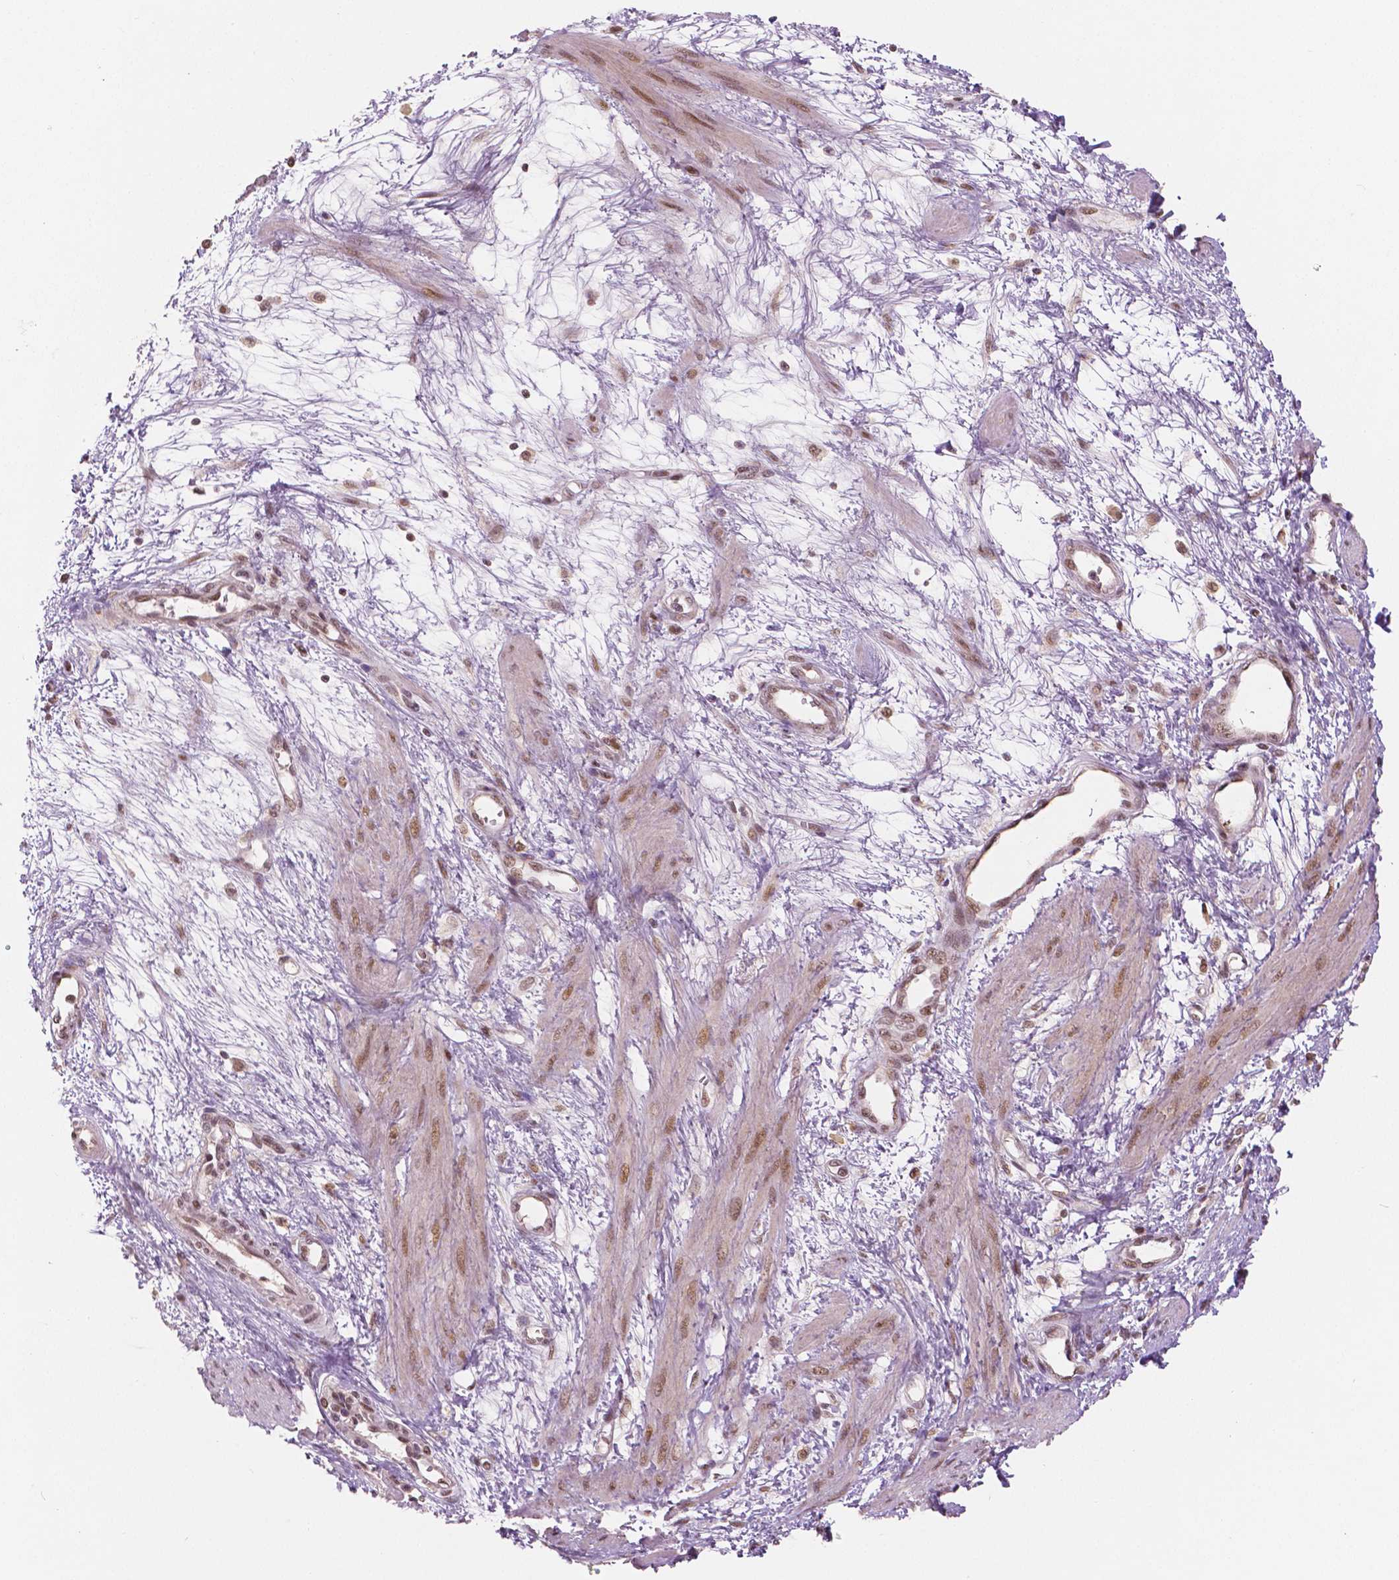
{"staining": {"intensity": "moderate", "quantity": ">75%", "location": "nuclear"}, "tissue": "smooth muscle", "cell_type": "Smooth muscle cells", "image_type": "normal", "snomed": [{"axis": "morphology", "description": "Normal tissue, NOS"}, {"axis": "topography", "description": "Smooth muscle"}, {"axis": "topography", "description": "Uterus"}], "caption": "Human smooth muscle stained with a brown dye reveals moderate nuclear positive positivity in approximately >75% of smooth muscle cells.", "gene": "NSD2", "patient": {"sex": "female", "age": 39}}